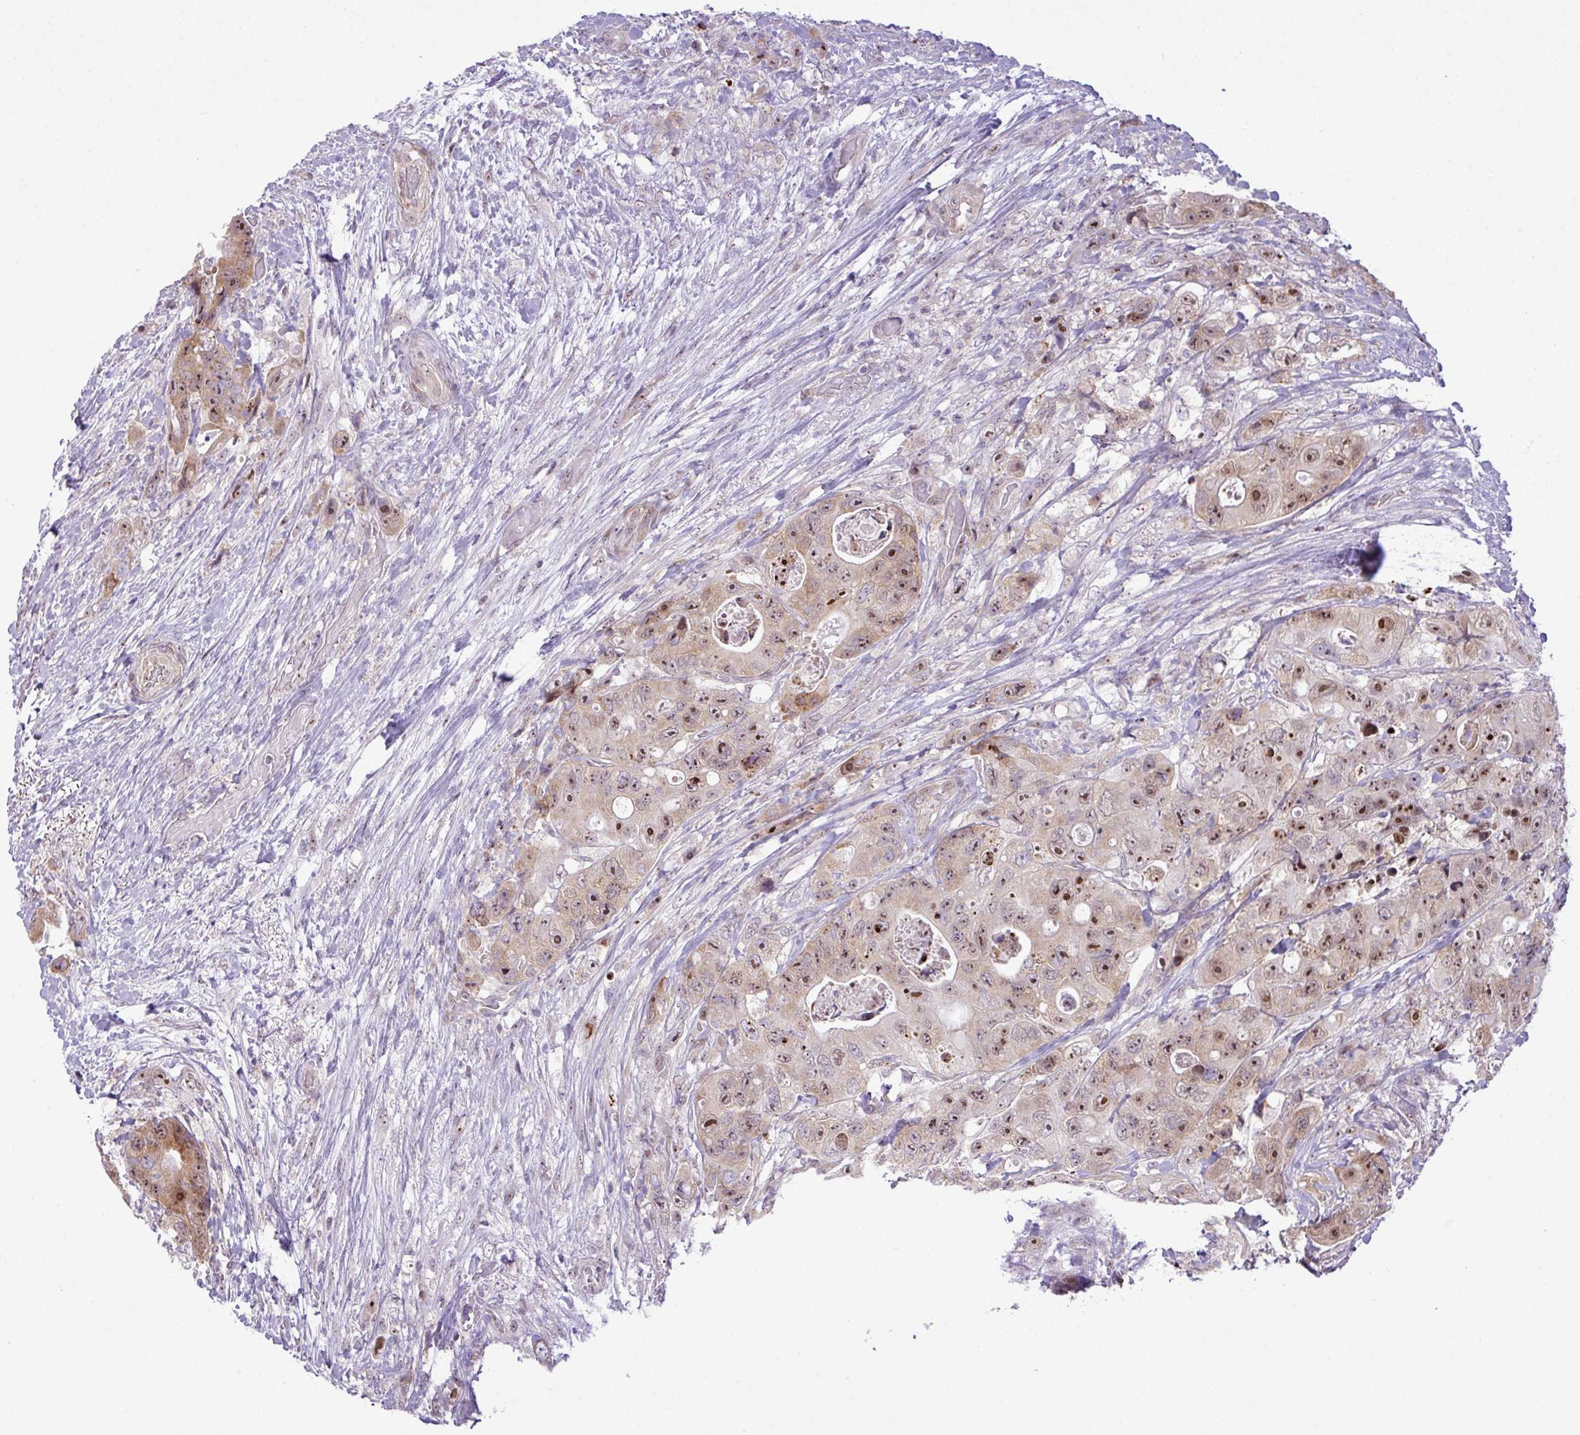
{"staining": {"intensity": "strong", "quantity": ">75%", "location": "nuclear"}, "tissue": "colorectal cancer", "cell_type": "Tumor cells", "image_type": "cancer", "snomed": [{"axis": "morphology", "description": "Adenocarcinoma, NOS"}, {"axis": "topography", "description": "Colon"}], "caption": "Strong nuclear protein staining is appreciated in approximately >75% of tumor cells in adenocarcinoma (colorectal).", "gene": "MAK16", "patient": {"sex": "female", "age": 46}}